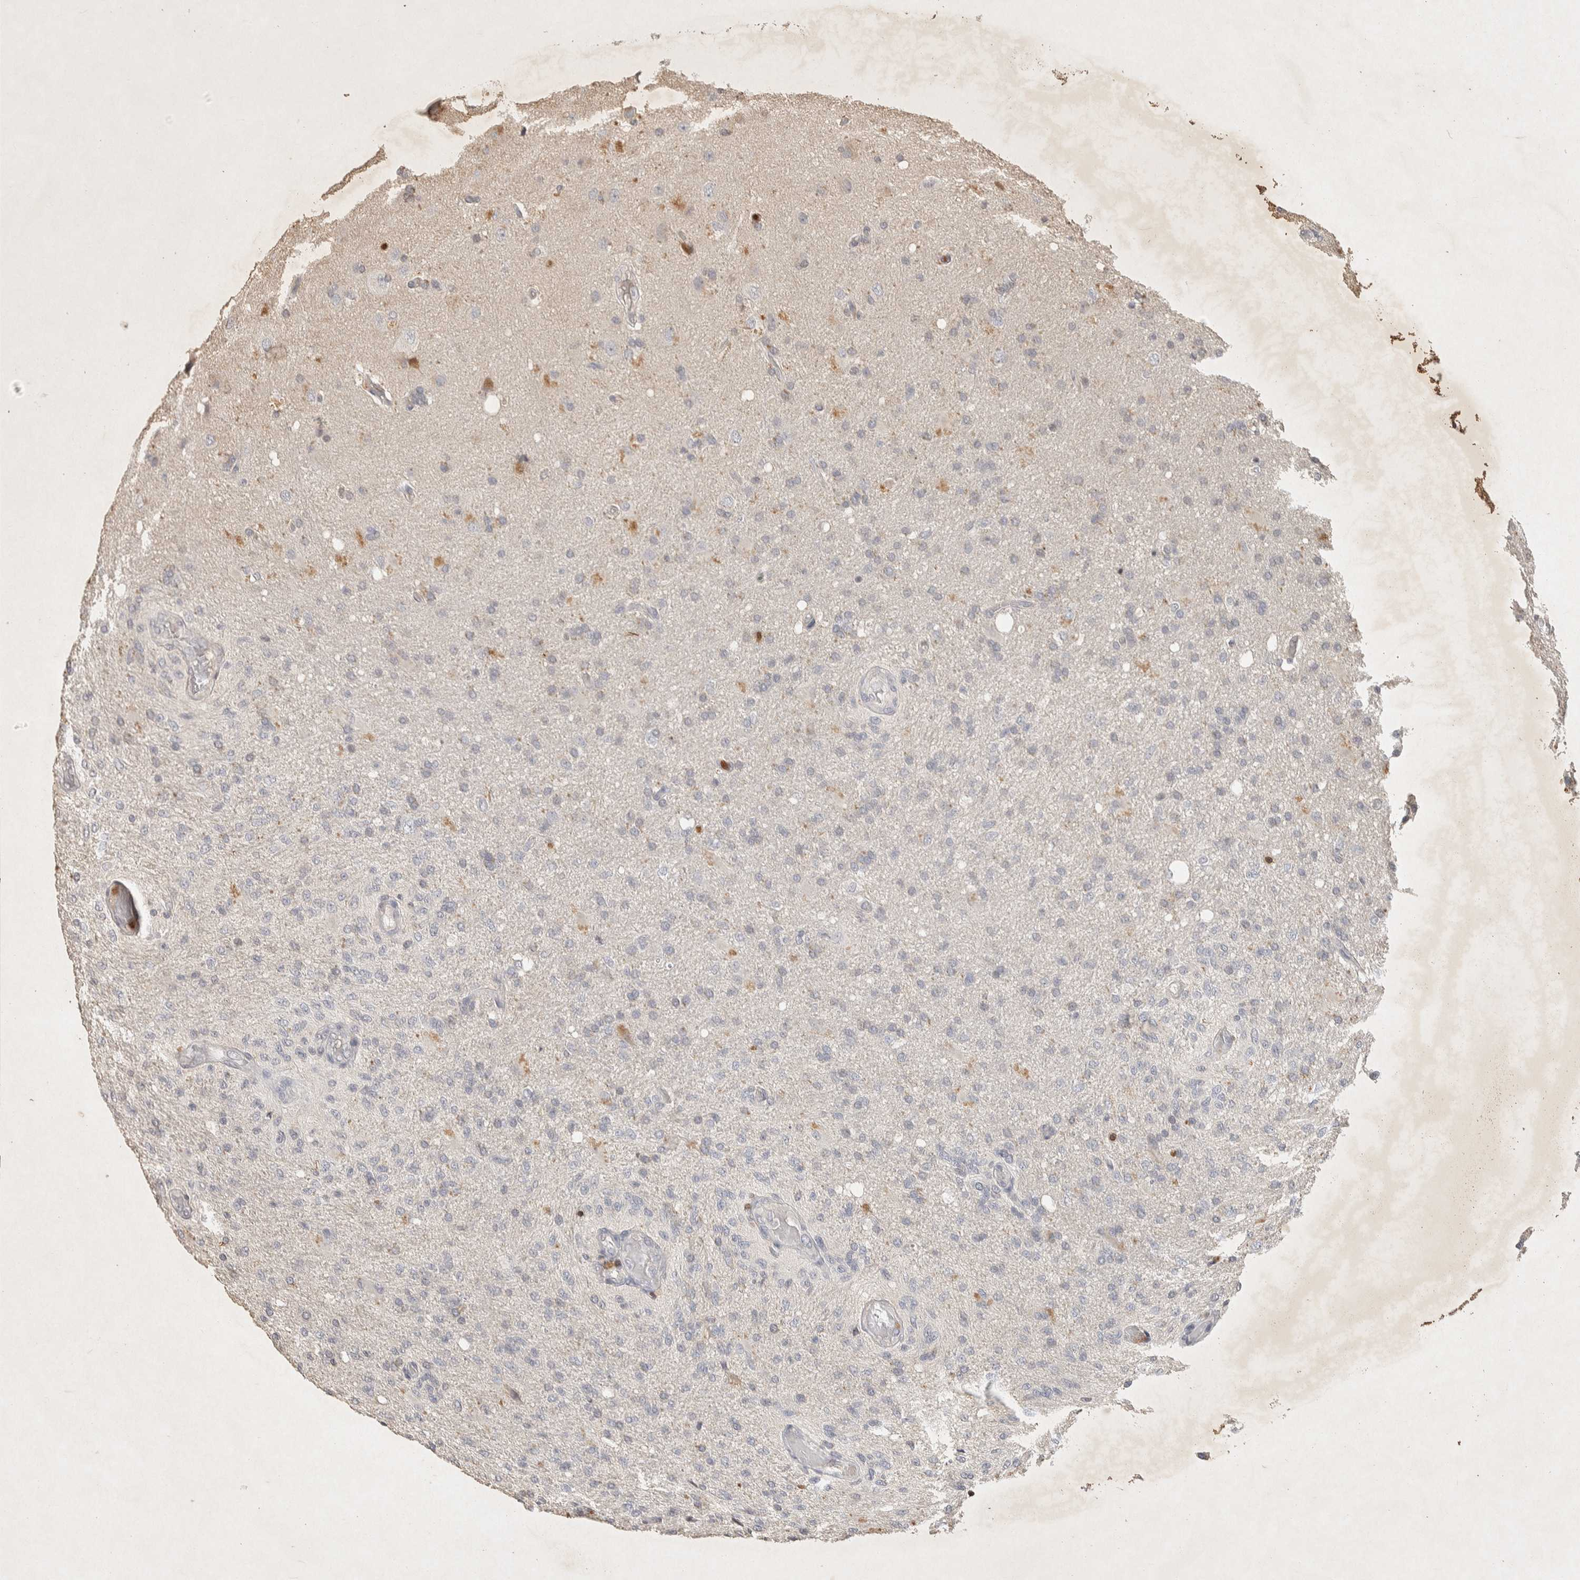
{"staining": {"intensity": "negative", "quantity": "none", "location": "none"}, "tissue": "glioma", "cell_type": "Tumor cells", "image_type": "cancer", "snomed": [{"axis": "morphology", "description": "Normal tissue, NOS"}, {"axis": "morphology", "description": "Glioma, malignant, High grade"}, {"axis": "topography", "description": "Cerebral cortex"}], "caption": "High magnification brightfield microscopy of glioma stained with DAB (3,3'-diaminobenzidine) (brown) and counterstained with hematoxylin (blue): tumor cells show no significant positivity. (Brightfield microscopy of DAB (3,3'-diaminobenzidine) IHC at high magnification).", "gene": "RAC2", "patient": {"sex": "male", "age": 77}}